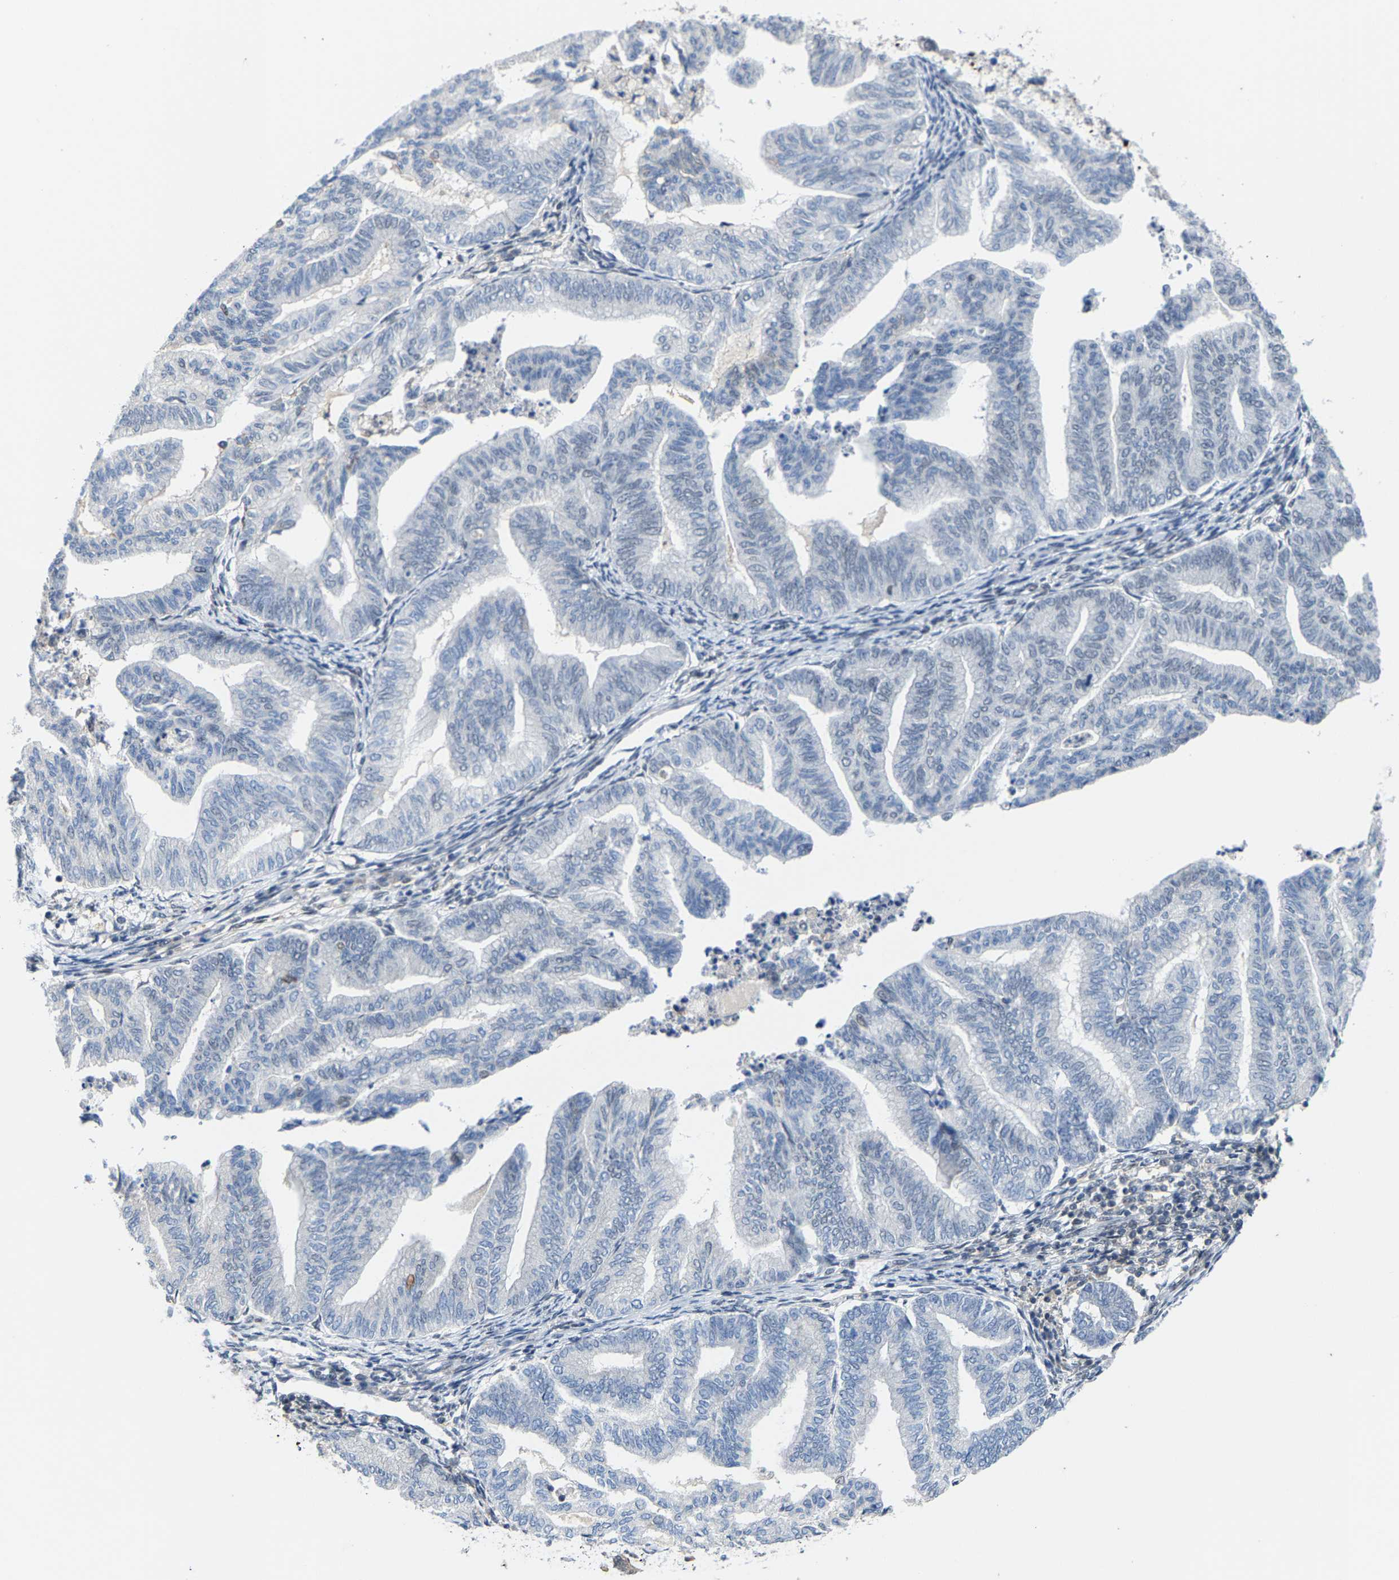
{"staining": {"intensity": "negative", "quantity": "none", "location": "none"}, "tissue": "endometrial cancer", "cell_type": "Tumor cells", "image_type": "cancer", "snomed": [{"axis": "morphology", "description": "Adenocarcinoma, NOS"}, {"axis": "topography", "description": "Endometrium"}], "caption": "Tumor cells show no significant expression in adenocarcinoma (endometrial).", "gene": "FGD3", "patient": {"sex": "female", "age": 79}}